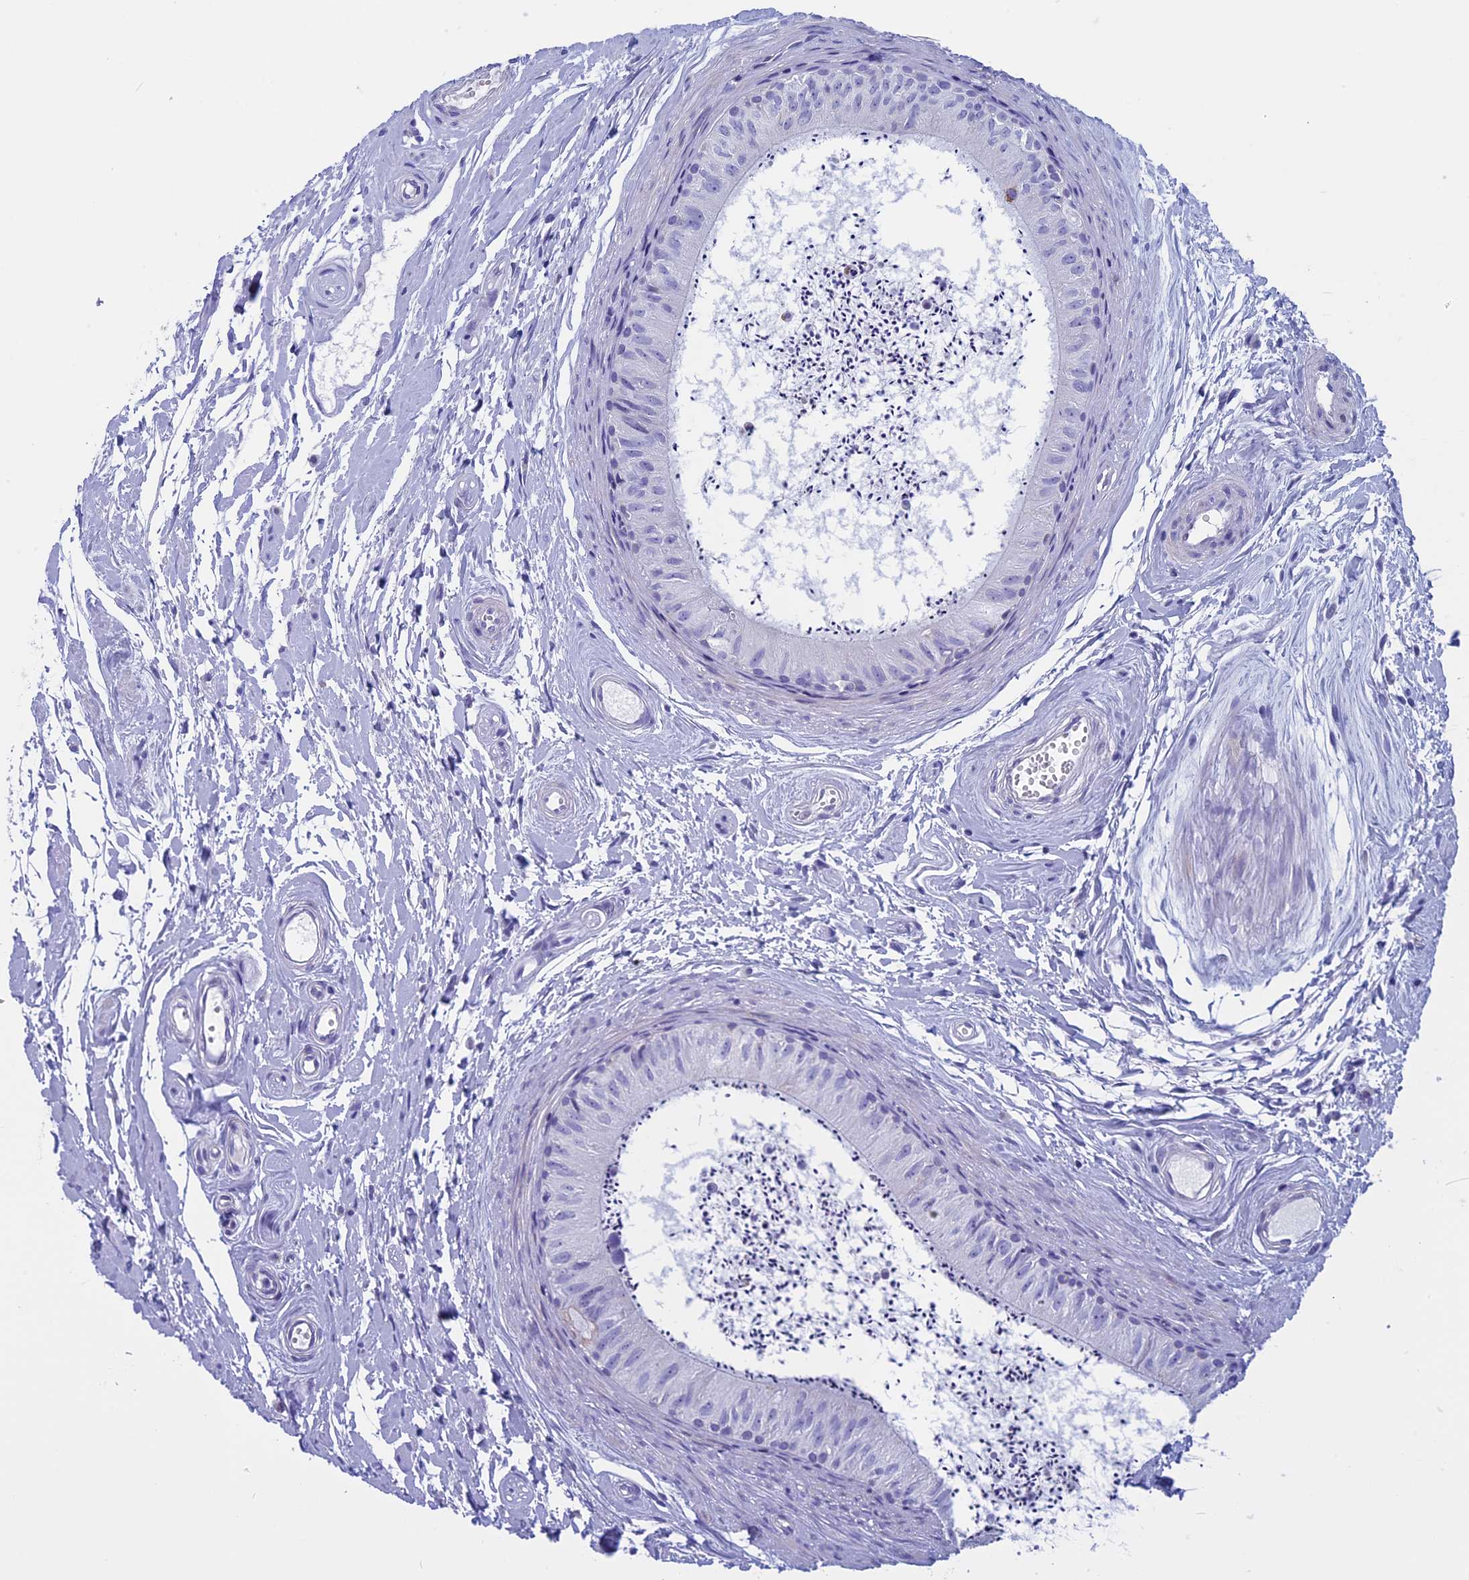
{"staining": {"intensity": "negative", "quantity": "none", "location": "none"}, "tissue": "epididymis", "cell_type": "Glandular cells", "image_type": "normal", "snomed": [{"axis": "morphology", "description": "Normal tissue, NOS"}, {"axis": "topography", "description": "Epididymis"}], "caption": "Normal epididymis was stained to show a protein in brown. There is no significant expression in glandular cells. Nuclei are stained in blue.", "gene": "ZNF563", "patient": {"sex": "male", "age": 56}}